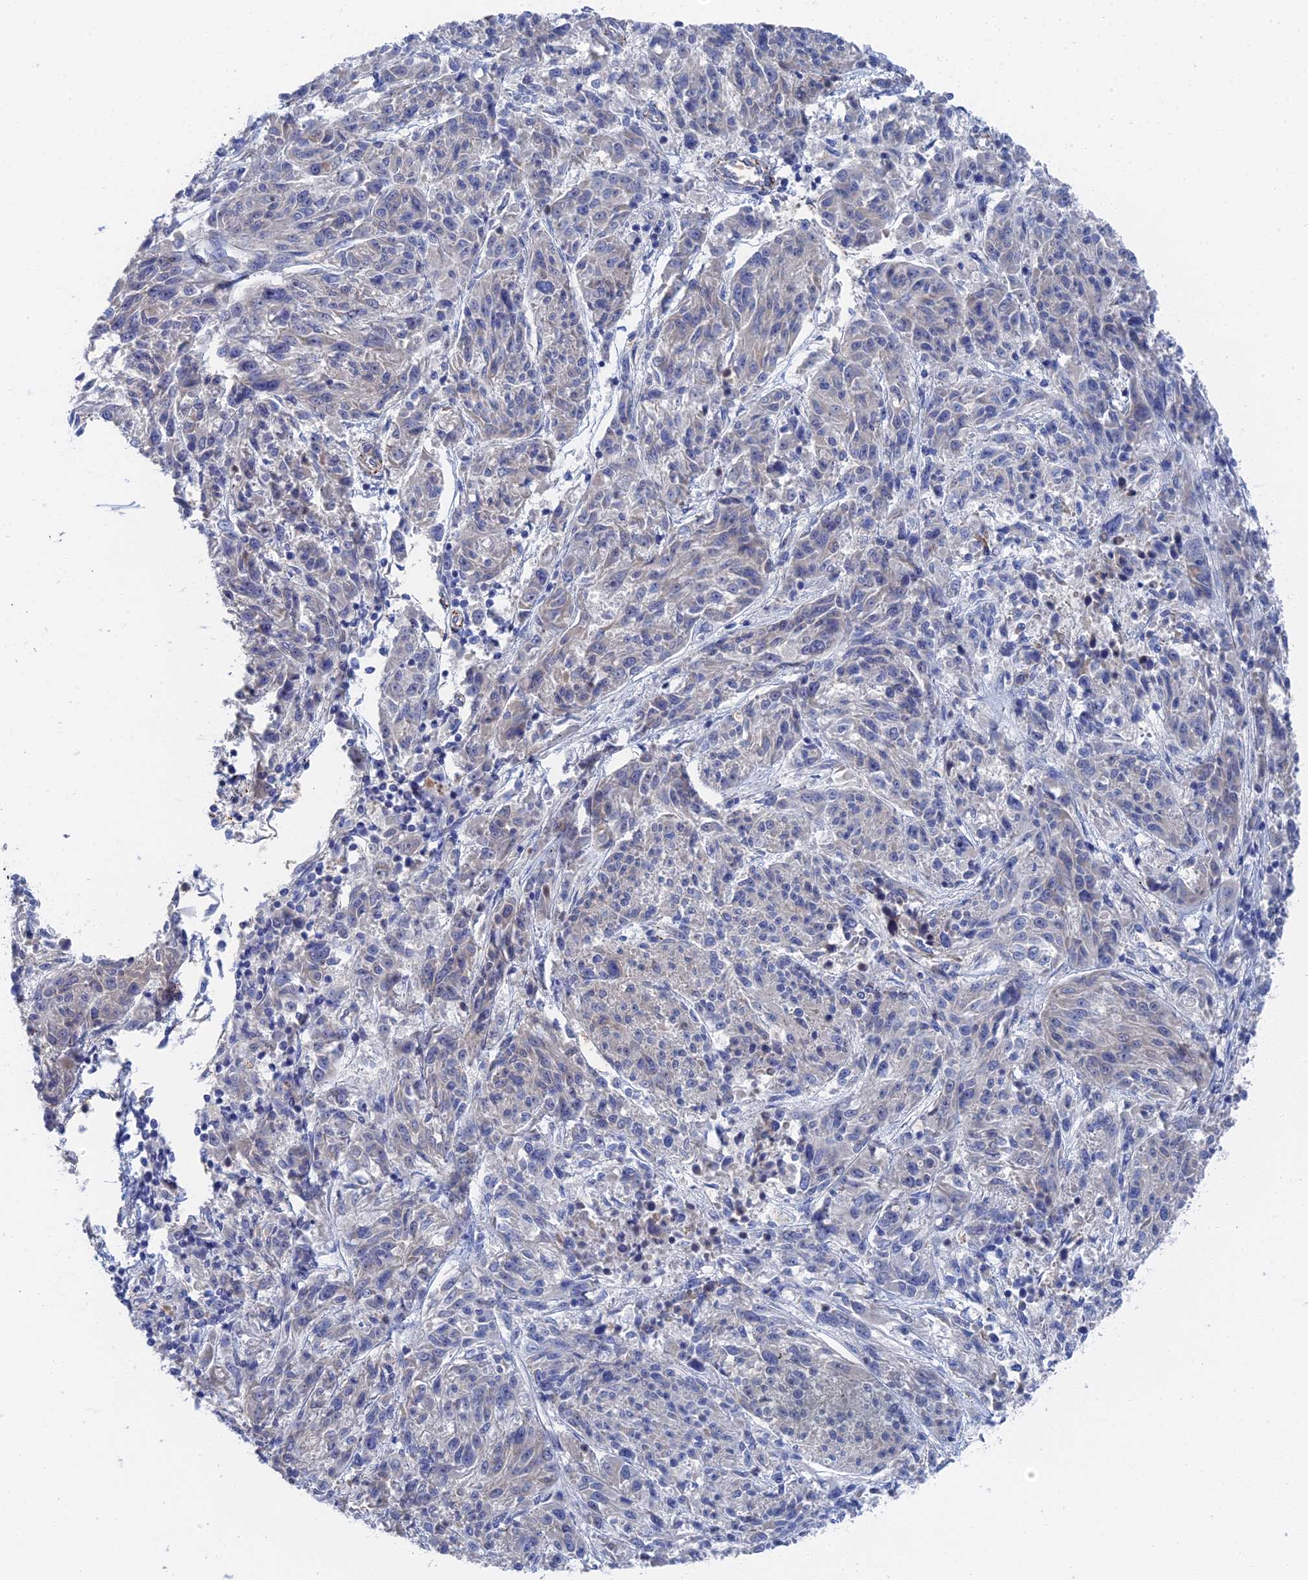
{"staining": {"intensity": "negative", "quantity": "none", "location": "none"}, "tissue": "melanoma", "cell_type": "Tumor cells", "image_type": "cancer", "snomed": [{"axis": "morphology", "description": "Malignant melanoma, NOS"}, {"axis": "topography", "description": "Skin"}], "caption": "Immunohistochemistry (IHC) image of neoplastic tissue: melanoma stained with DAB demonstrates no significant protein staining in tumor cells. (DAB (3,3'-diaminobenzidine) IHC visualized using brightfield microscopy, high magnification).", "gene": "MTHFSD", "patient": {"sex": "male", "age": 53}}